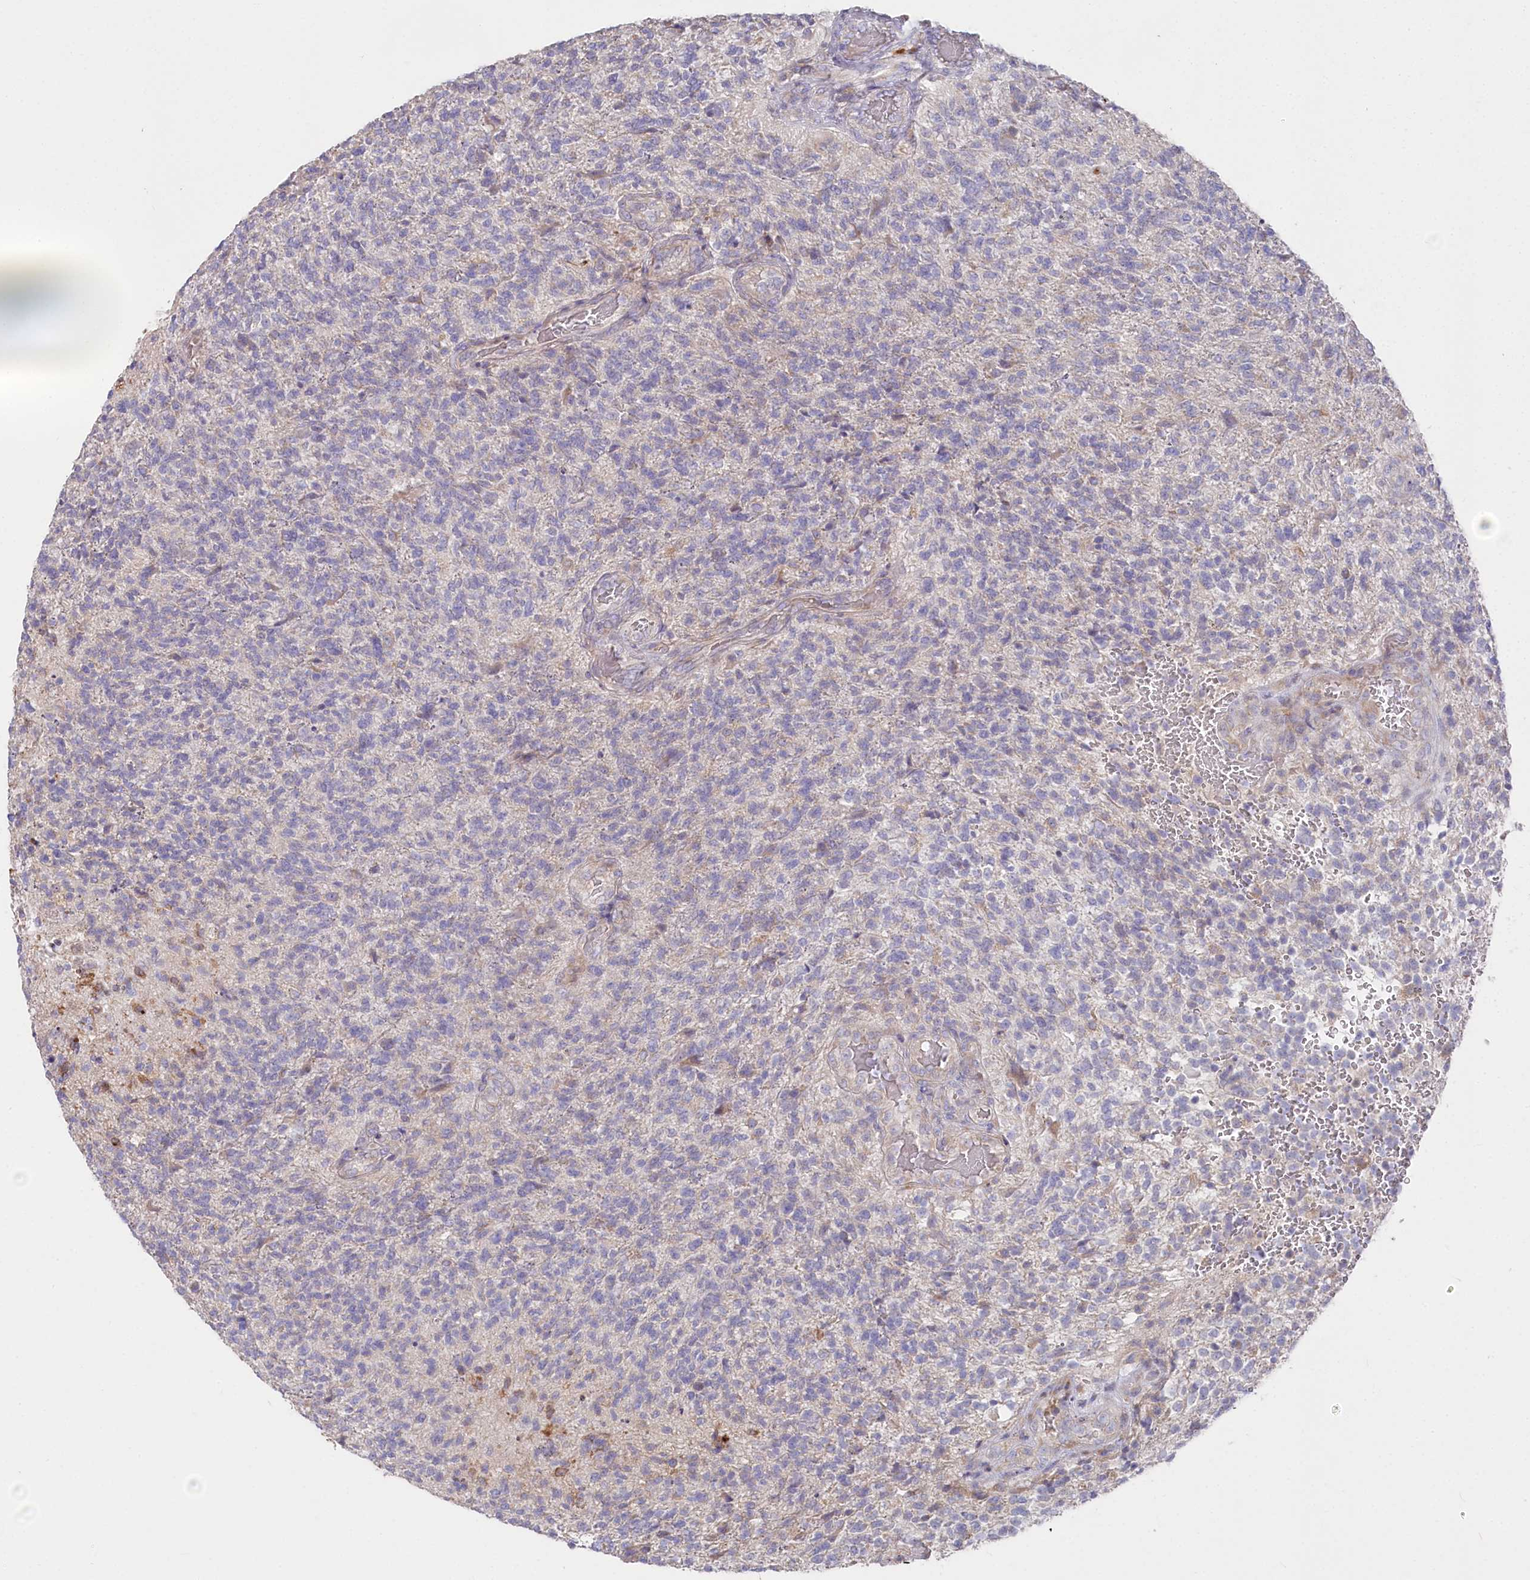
{"staining": {"intensity": "negative", "quantity": "none", "location": "none"}, "tissue": "glioma", "cell_type": "Tumor cells", "image_type": "cancer", "snomed": [{"axis": "morphology", "description": "Glioma, malignant, High grade"}, {"axis": "topography", "description": "Brain"}], "caption": "Glioma was stained to show a protein in brown. There is no significant positivity in tumor cells. Nuclei are stained in blue.", "gene": "POGLUT1", "patient": {"sex": "male", "age": 56}}